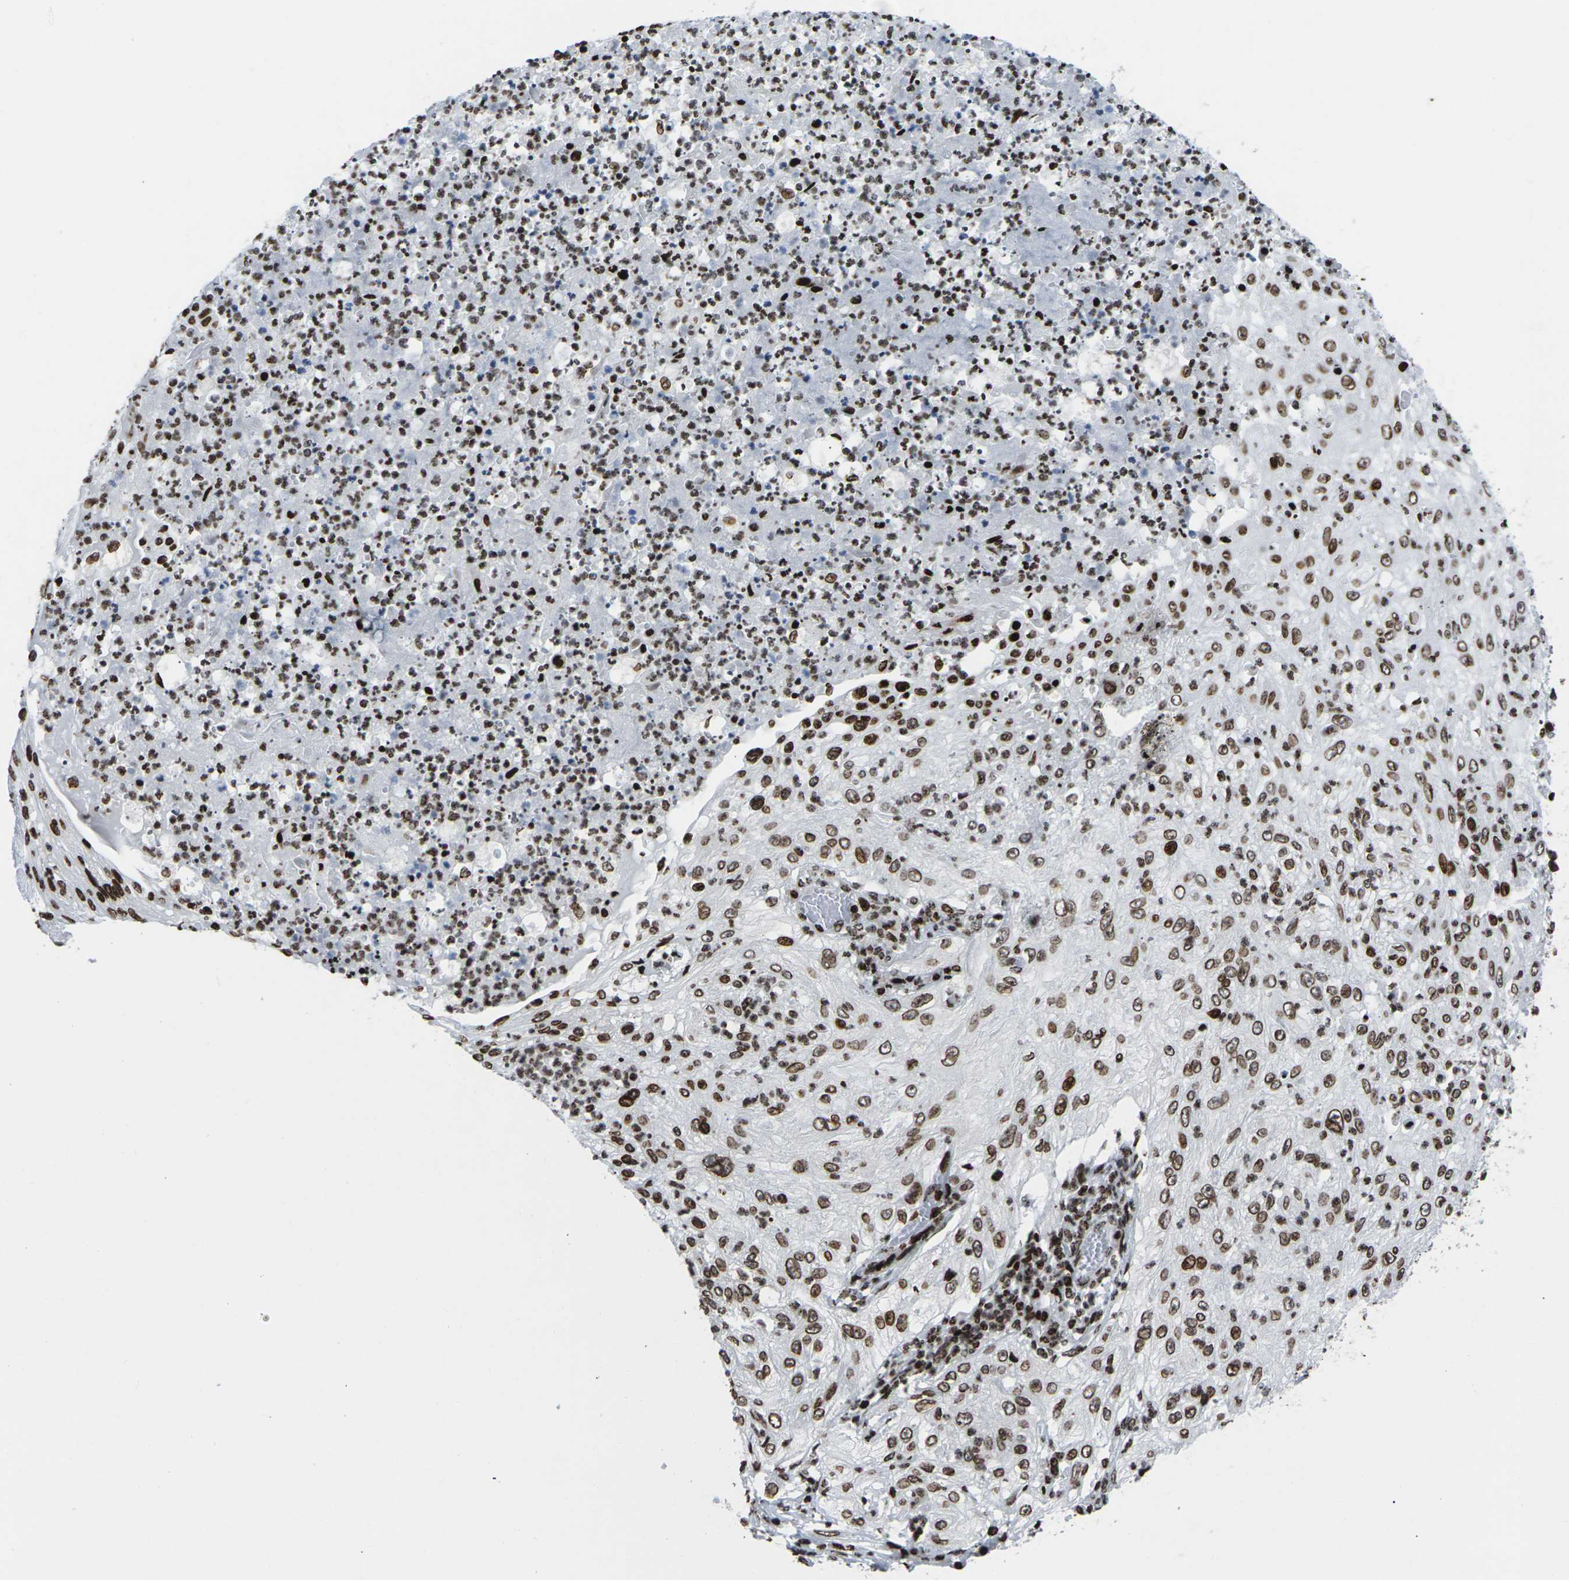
{"staining": {"intensity": "moderate", "quantity": ">75%", "location": "nuclear"}, "tissue": "lung cancer", "cell_type": "Tumor cells", "image_type": "cancer", "snomed": [{"axis": "morphology", "description": "Inflammation, NOS"}, {"axis": "morphology", "description": "Squamous cell carcinoma, NOS"}, {"axis": "topography", "description": "Lymph node"}, {"axis": "topography", "description": "Soft tissue"}, {"axis": "topography", "description": "Lung"}], "caption": "Immunohistochemistry histopathology image of lung cancer (squamous cell carcinoma) stained for a protein (brown), which demonstrates medium levels of moderate nuclear staining in approximately >75% of tumor cells.", "gene": "H1-4", "patient": {"sex": "male", "age": 66}}